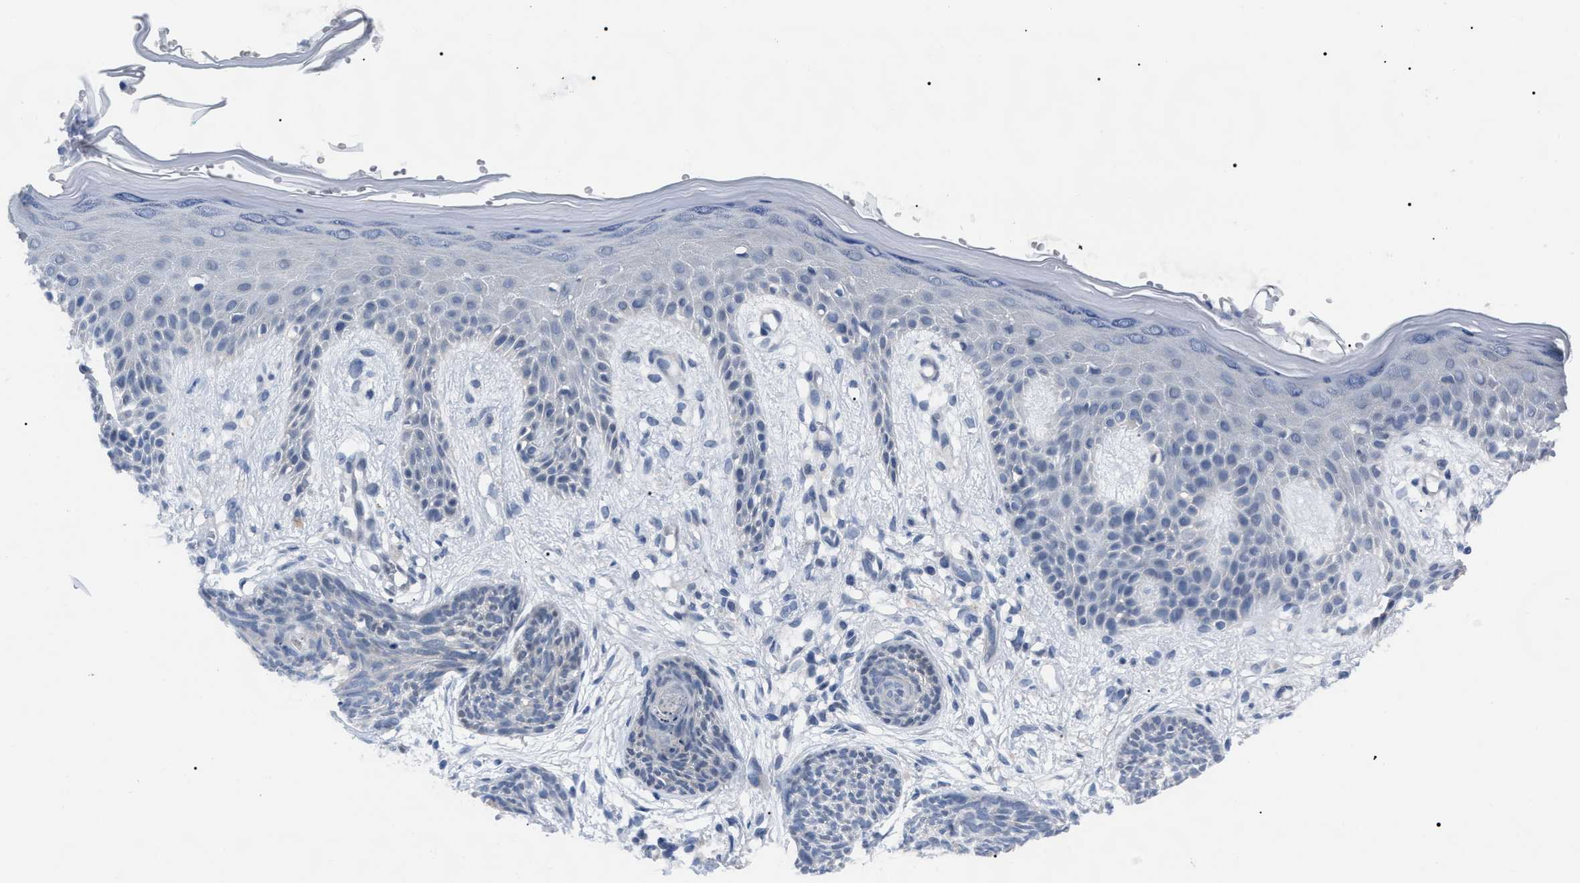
{"staining": {"intensity": "negative", "quantity": "none", "location": "none"}, "tissue": "skin cancer", "cell_type": "Tumor cells", "image_type": "cancer", "snomed": [{"axis": "morphology", "description": "Basal cell carcinoma"}, {"axis": "topography", "description": "Skin"}], "caption": "IHC histopathology image of human skin basal cell carcinoma stained for a protein (brown), which displays no staining in tumor cells.", "gene": "LRWD1", "patient": {"sex": "female", "age": 59}}